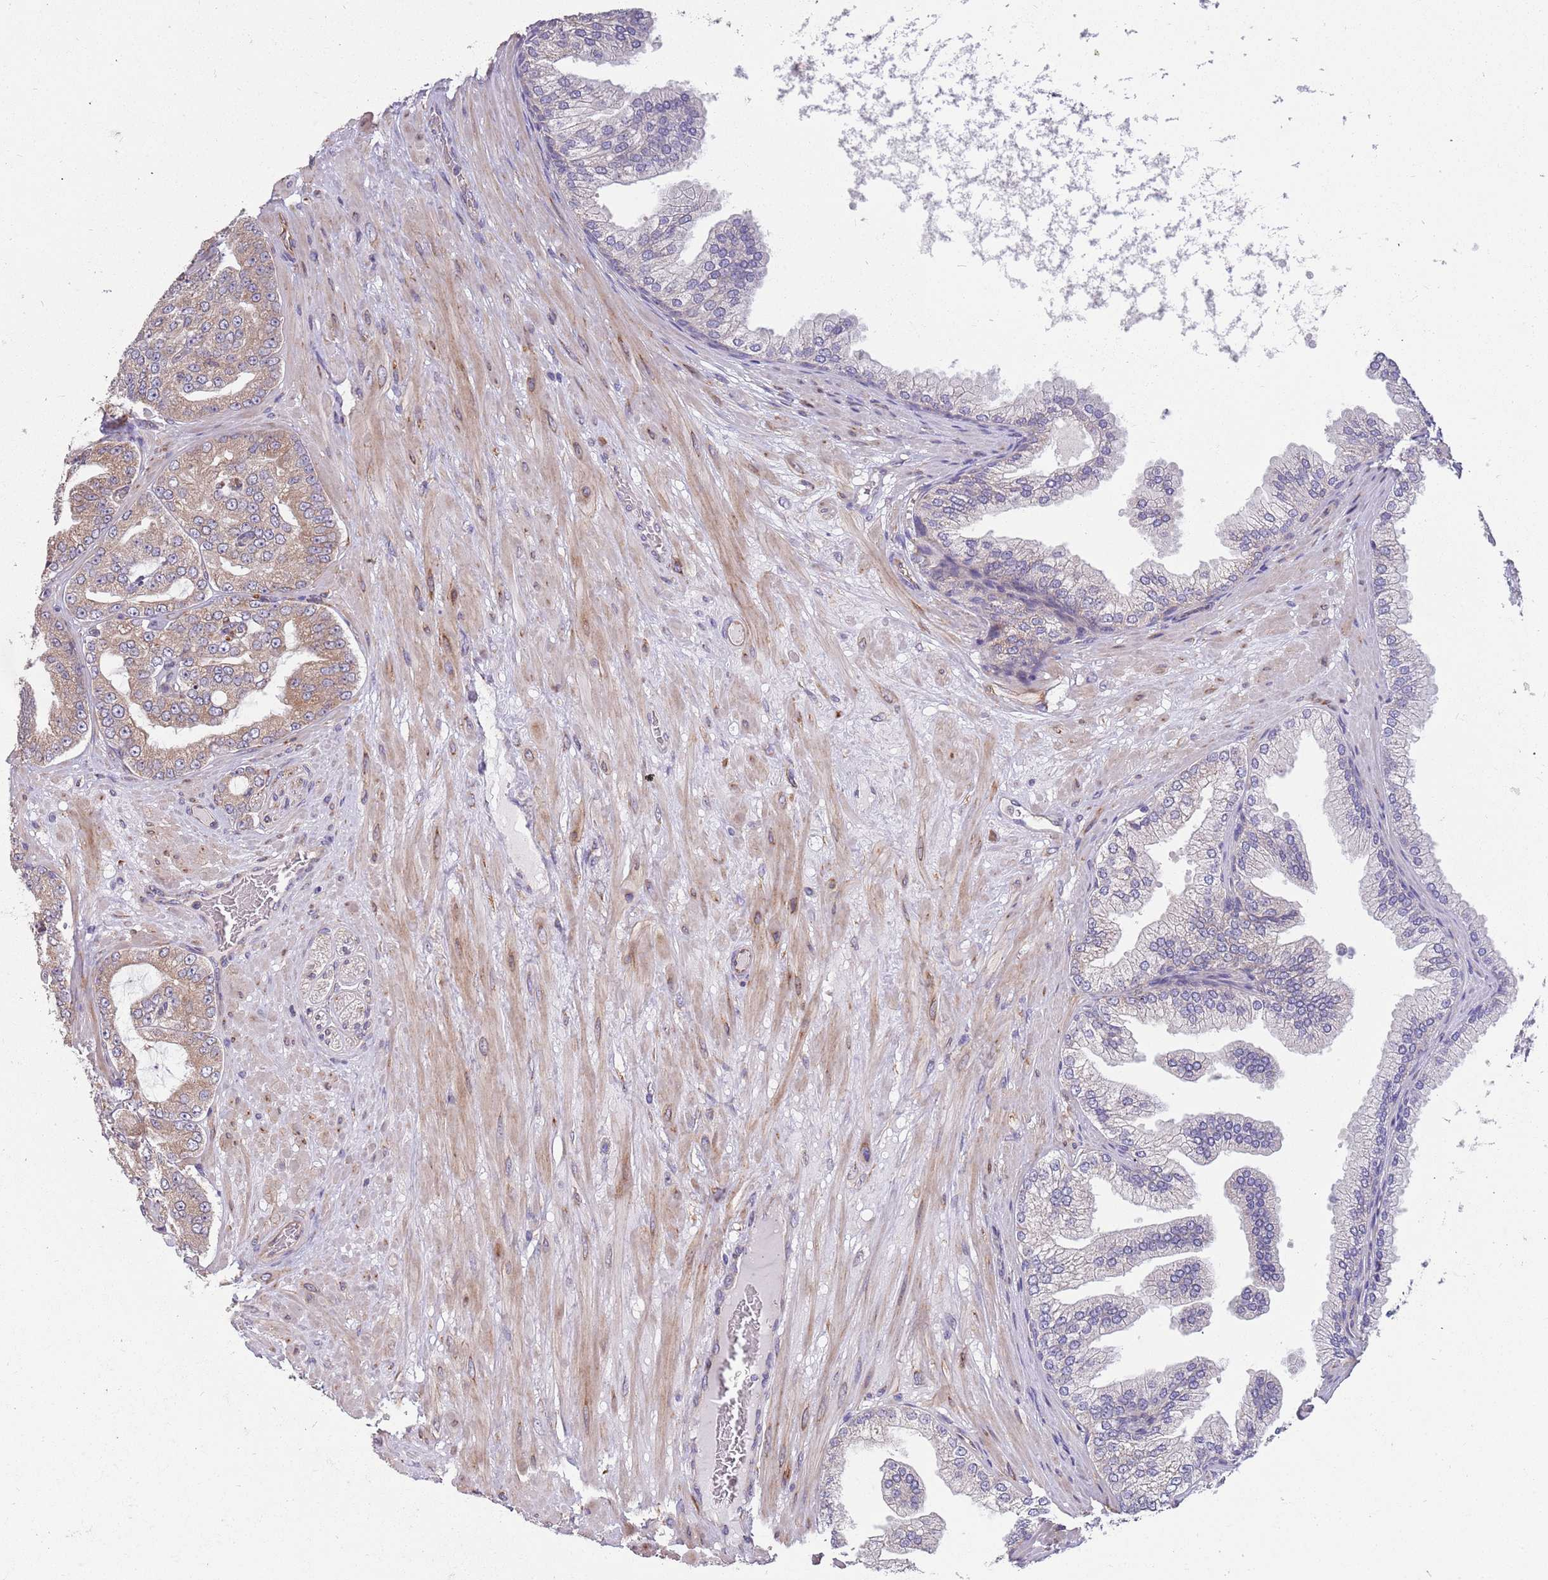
{"staining": {"intensity": "moderate", "quantity": ">75%", "location": "cytoplasmic/membranous"}, "tissue": "prostate cancer", "cell_type": "Tumor cells", "image_type": "cancer", "snomed": [{"axis": "morphology", "description": "Adenocarcinoma, Low grade"}, {"axis": "topography", "description": "Prostate"}], "caption": "Low-grade adenocarcinoma (prostate) was stained to show a protein in brown. There is medium levels of moderate cytoplasmic/membranous positivity in approximately >75% of tumor cells.", "gene": "ARMCX6", "patient": {"sex": "male", "age": 63}}